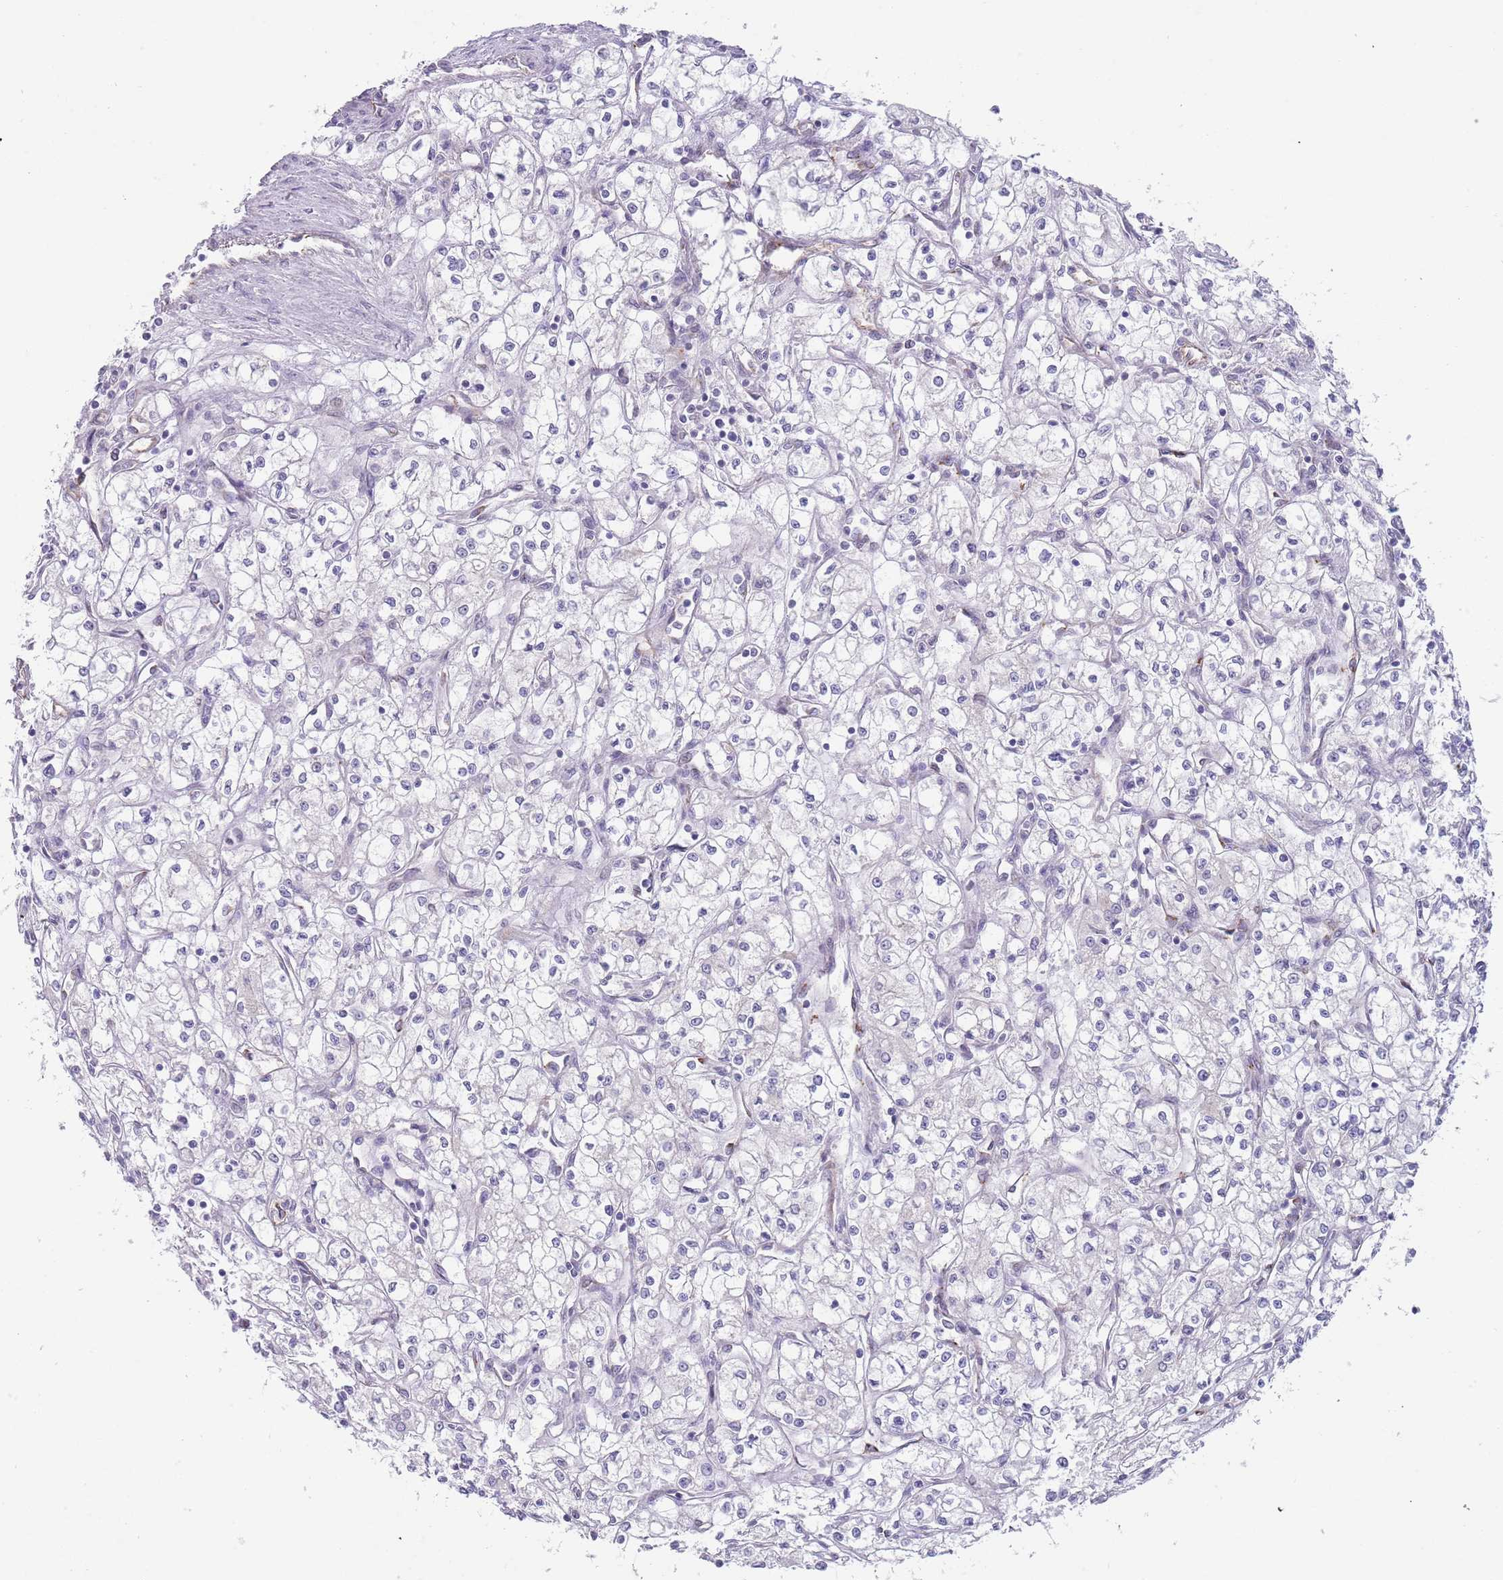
{"staining": {"intensity": "negative", "quantity": "none", "location": "none"}, "tissue": "renal cancer", "cell_type": "Tumor cells", "image_type": "cancer", "snomed": [{"axis": "morphology", "description": "Adenocarcinoma, NOS"}, {"axis": "topography", "description": "Kidney"}], "caption": "IHC photomicrograph of neoplastic tissue: human renal adenocarcinoma stained with DAB exhibits no significant protein staining in tumor cells.", "gene": "TNRC6C", "patient": {"sex": "male", "age": 59}}